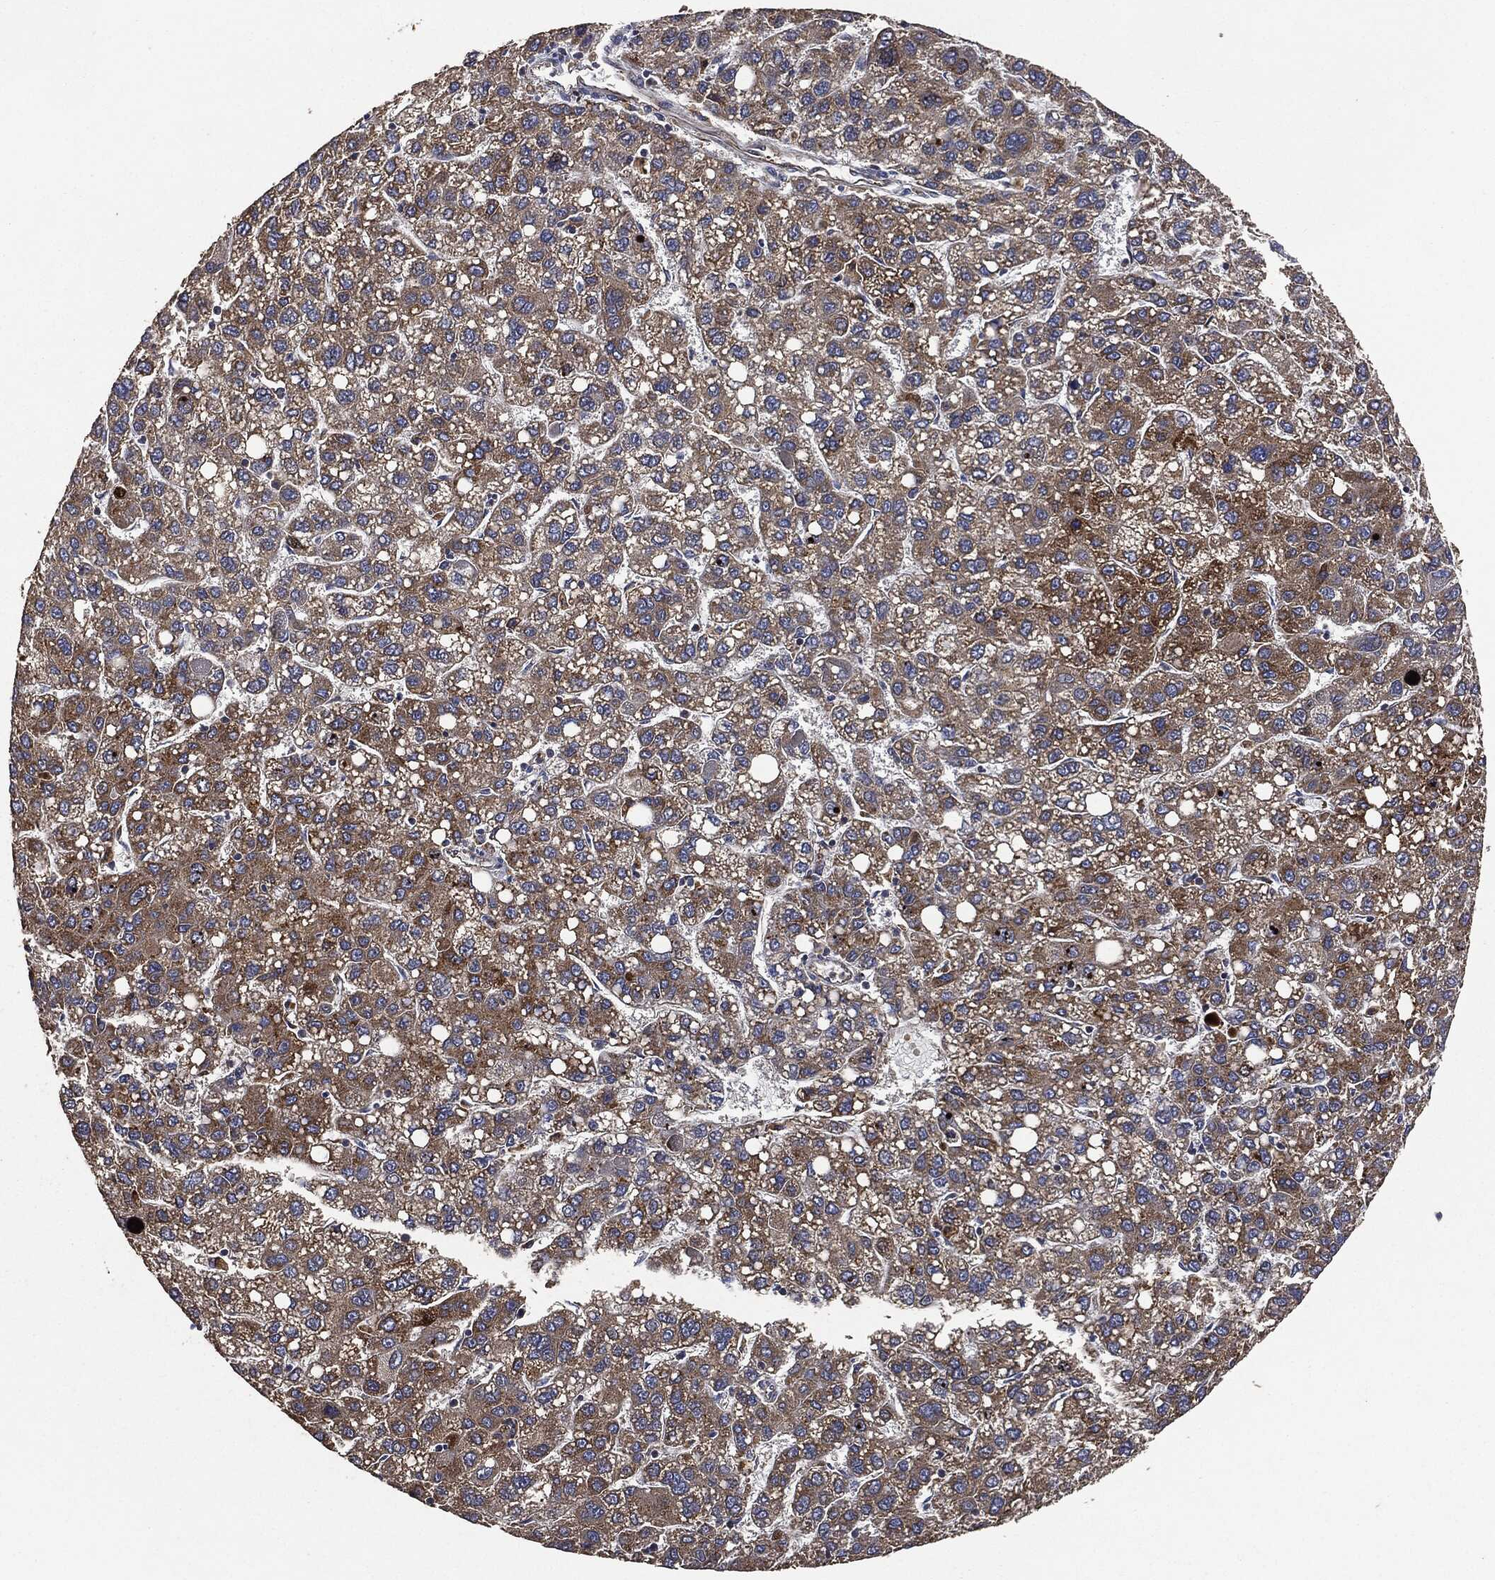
{"staining": {"intensity": "moderate", "quantity": "25%-75%", "location": "cytoplasmic/membranous"}, "tissue": "liver cancer", "cell_type": "Tumor cells", "image_type": "cancer", "snomed": [{"axis": "morphology", "description": "Carcinoma, Hepatocellular, NOS"}, {"axis": "topography", "description": "Liver"}], "caption": "Brown immunohistochemical staining in human liver hepatocellular carcinoma shows moderate cytoplasmic/membranous positivity in approximately 25%-75% of tumor cells.", "gene": "STK3", "patient": {"sex": "female", "age": 82}}